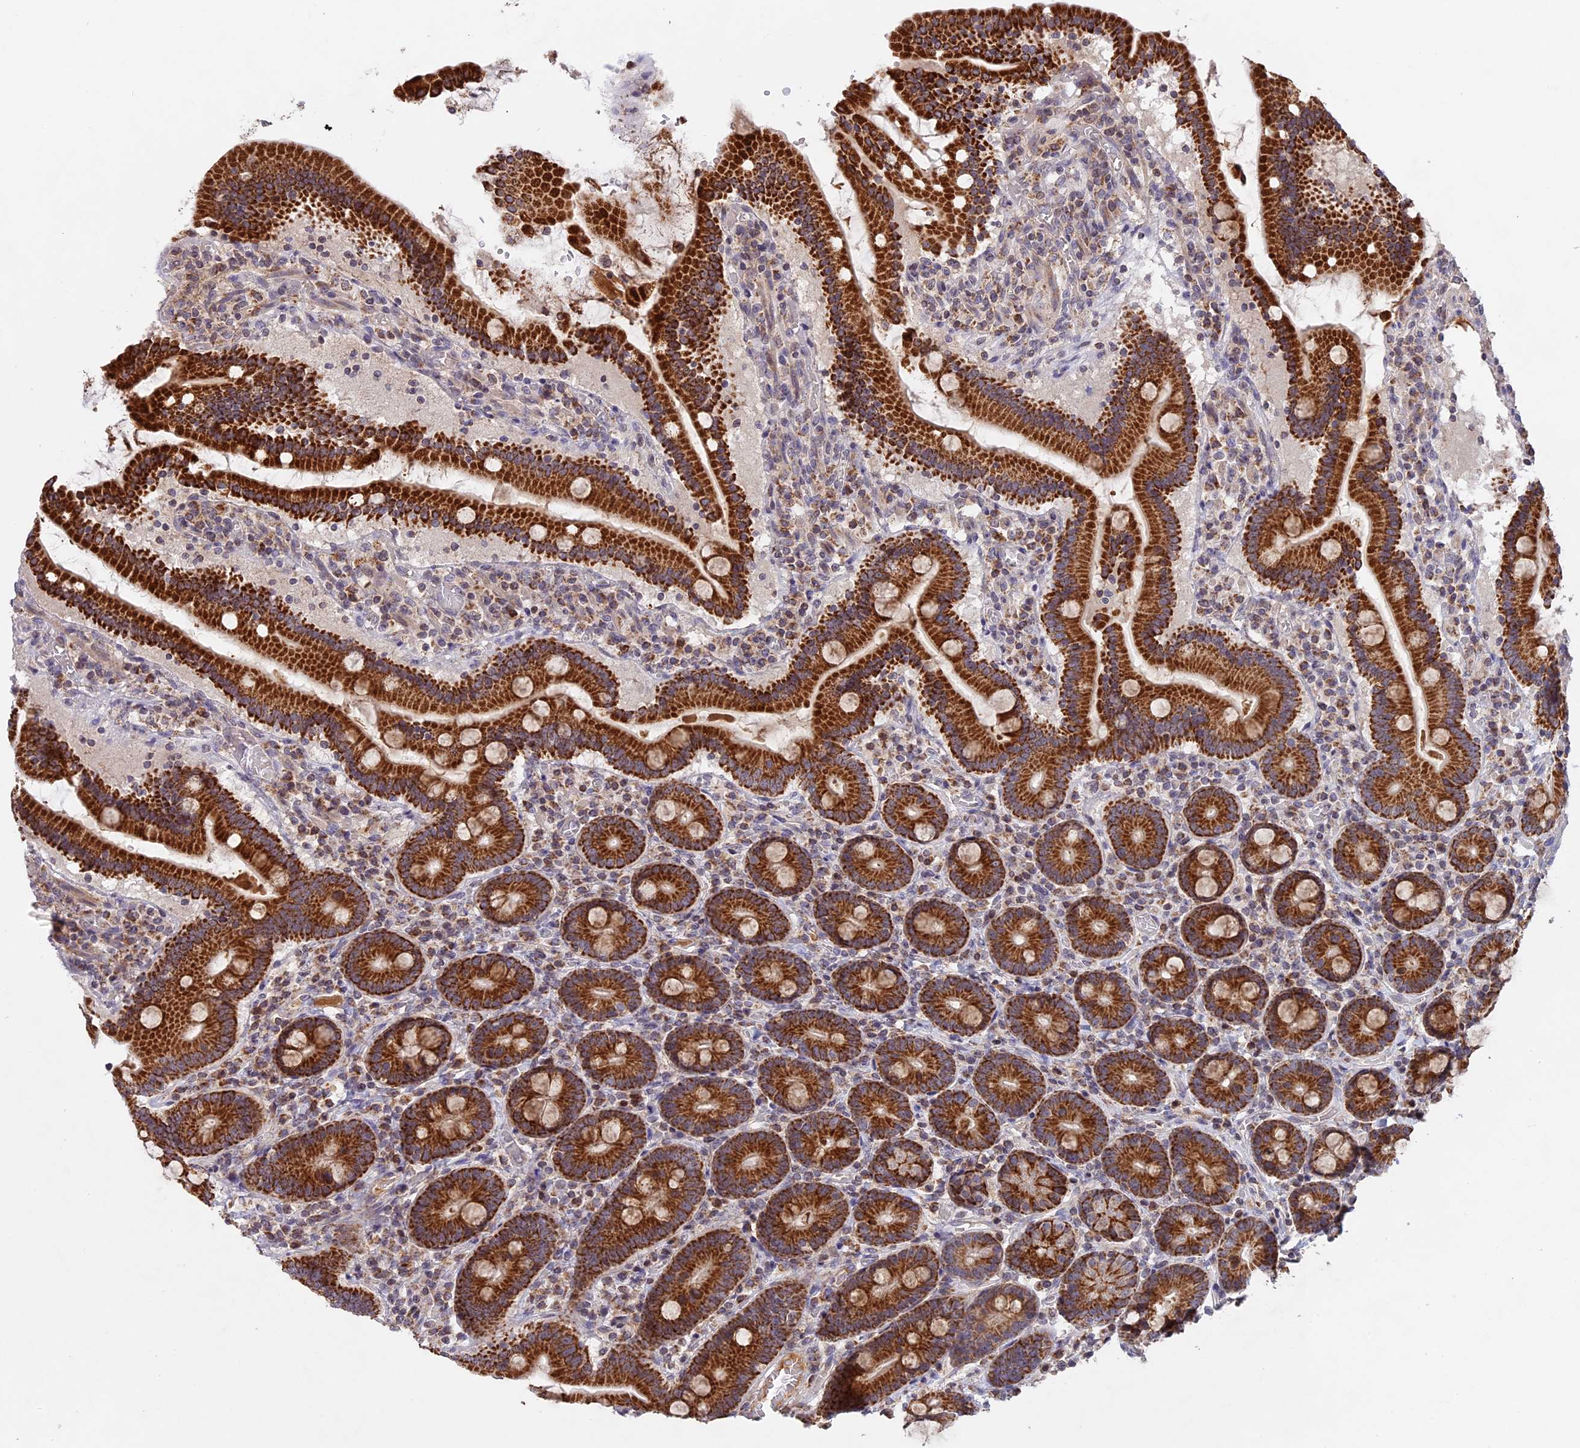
{"staining": {"intensity": "strong", "quantity": ">75%", "location": "cytoplasmic/membranous"}, "tissue": "duodenum", "cell_type": "Glandular cells", "image_type": "normal", "snomed": [{"axis": "morphology", "description": "Normal tissue, NOS"}, {"axis": "topography", "description": "Duodenum"}], "caption": "An IHC photomicrograph of normal tissue is shown. Protein staining in brown shows strong cytoplasmic/membranous positivity in duodenum within glandular cells. (DAB = brown stain, brightfield microscopy at high magnification).", "gene": "MPV17L", "patient": {"sex": "male", "age": 55}}